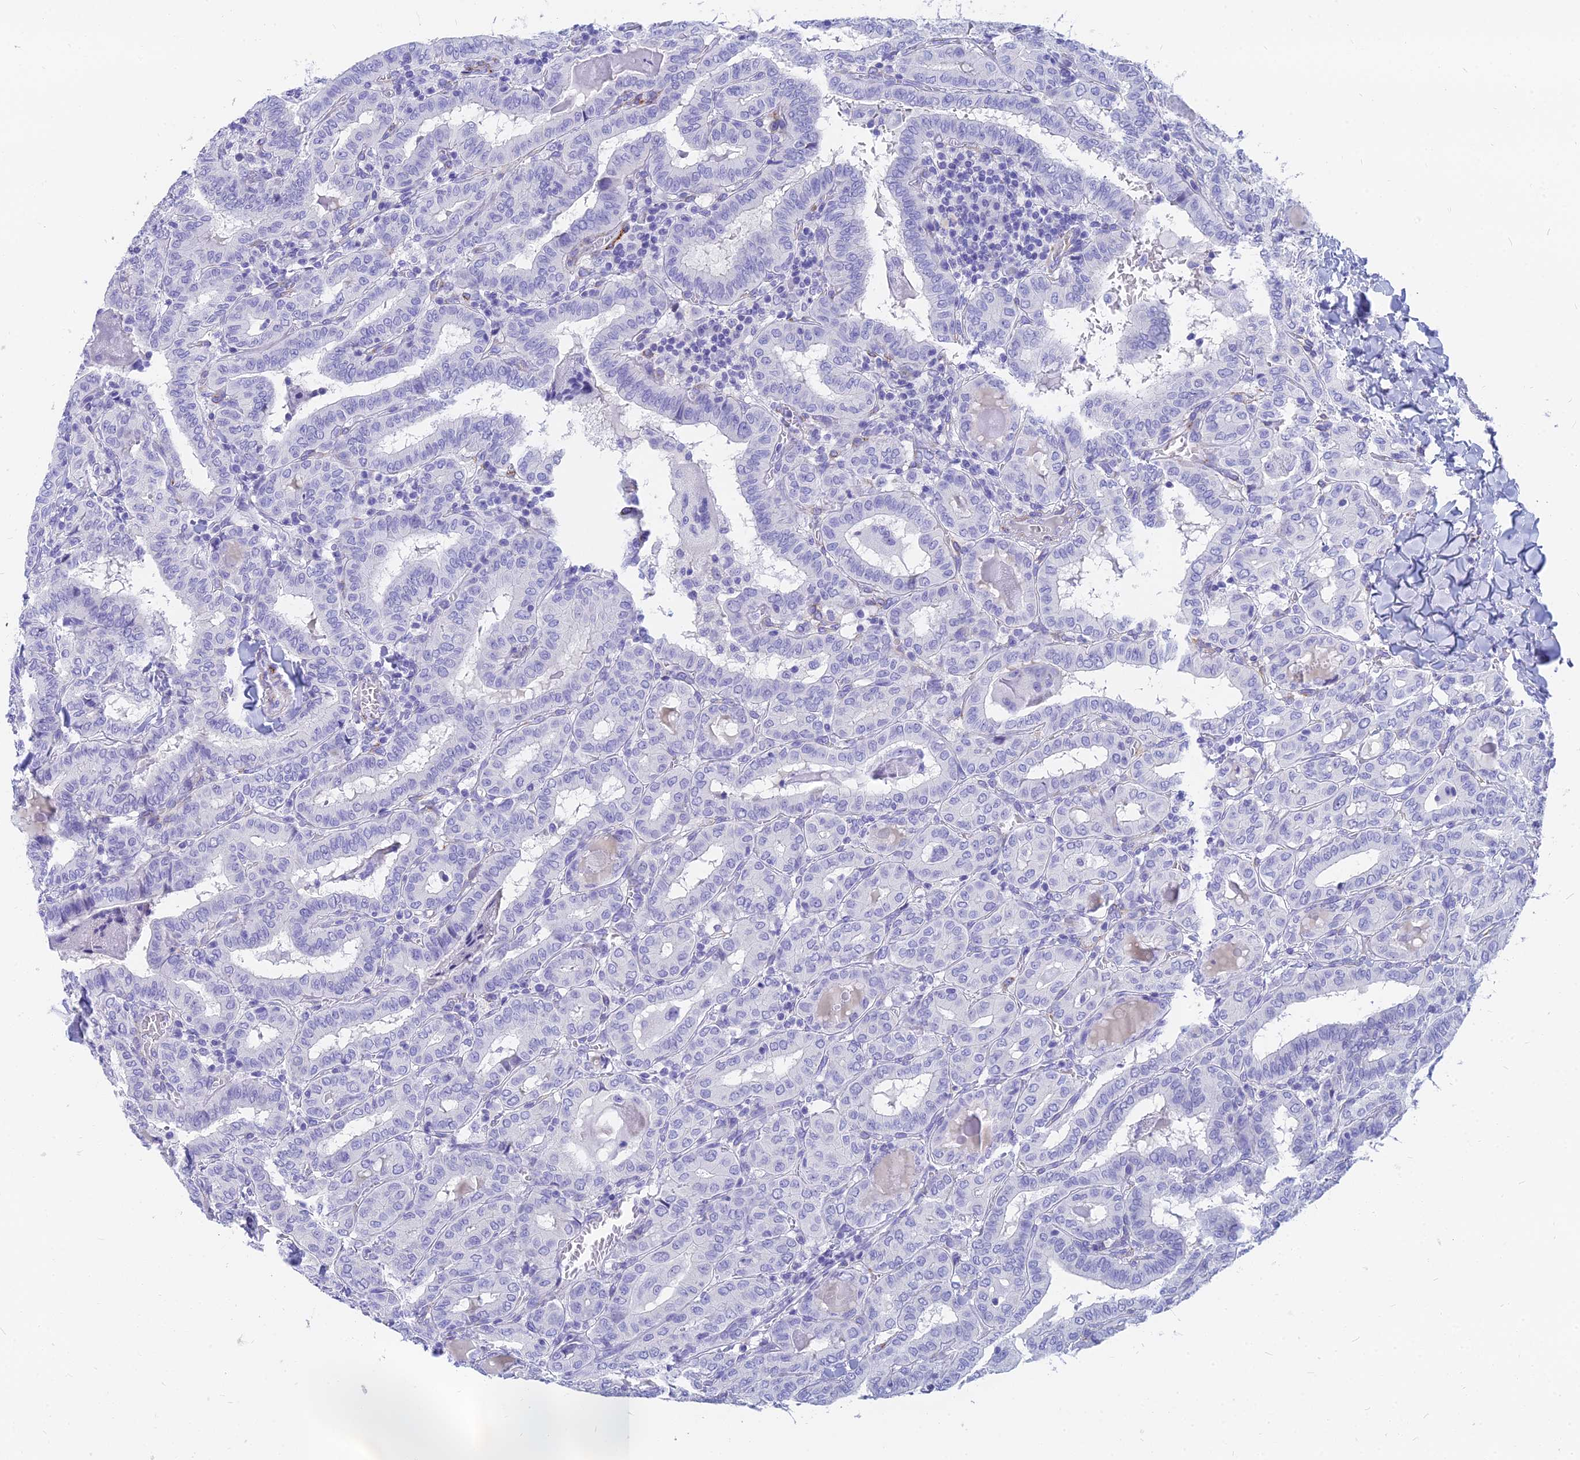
{"staining": {"intensity": "negative", "quantity": "none", "location": "none"}, "tissue": "thyroid cancer", "cell_type": "Tumor cells", "image_type": "cancer", "snomed": [{"axis": "morphology", "description": "Papillary adenocarcinoma, NOS"}, {"axis": "topography", "description": "Thyroid gland"}], "caption": "IHC image of neoplastic tissue: thyroid papillary adenocarcinoma stained with DAB (3,3'-diaminobenzidine) displays no significant protein positivity in tumor cells.", "gene": "SLC36A2", "patient": {"sex": "female", "age": 72}}